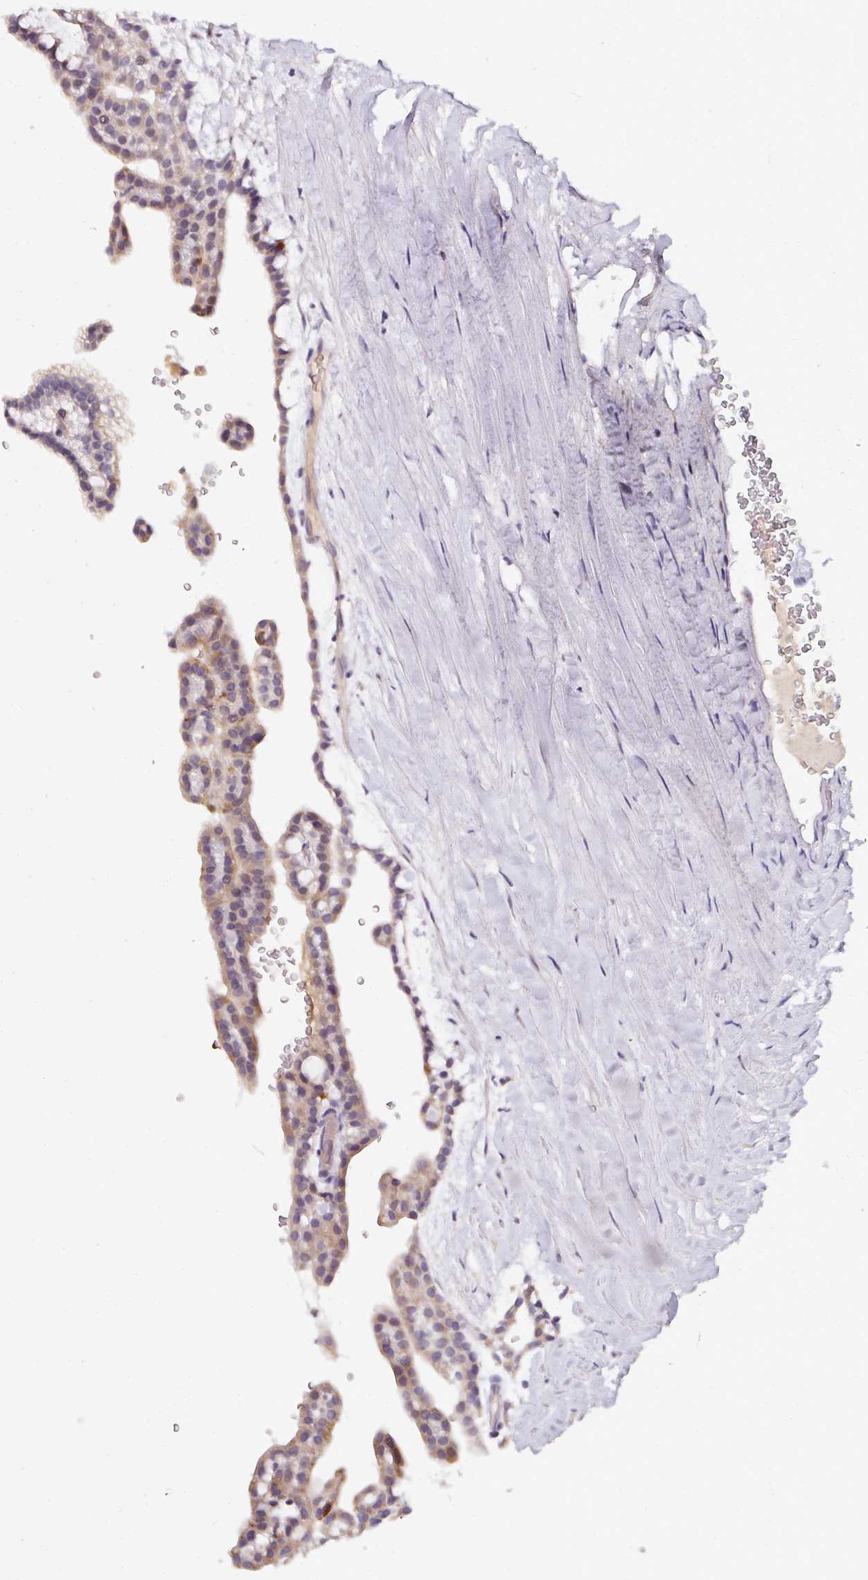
{"staining": {"intensity": "weak", "quantity": ">75%", "location": "cytoplasmic/membranous"}, "tissue": "renal cancer", "cell_type": "Tumor cells", "image_type": "cancer", "snomed": [{"axis": "morphology", "description": "Adenocarcinoma, NOS"}, {"axis": "topography", "description": "Kidney"}], "caption": "A high-resolution histopathology image shows immunohistochemistry staining of renal cancer (adenocarcinoma), which exhibits weak cytoplasmic/membranous staining in about >75% of tumor cells.", "gene": "NAPSA", "patient": {"sex": "male", "age": 63}}